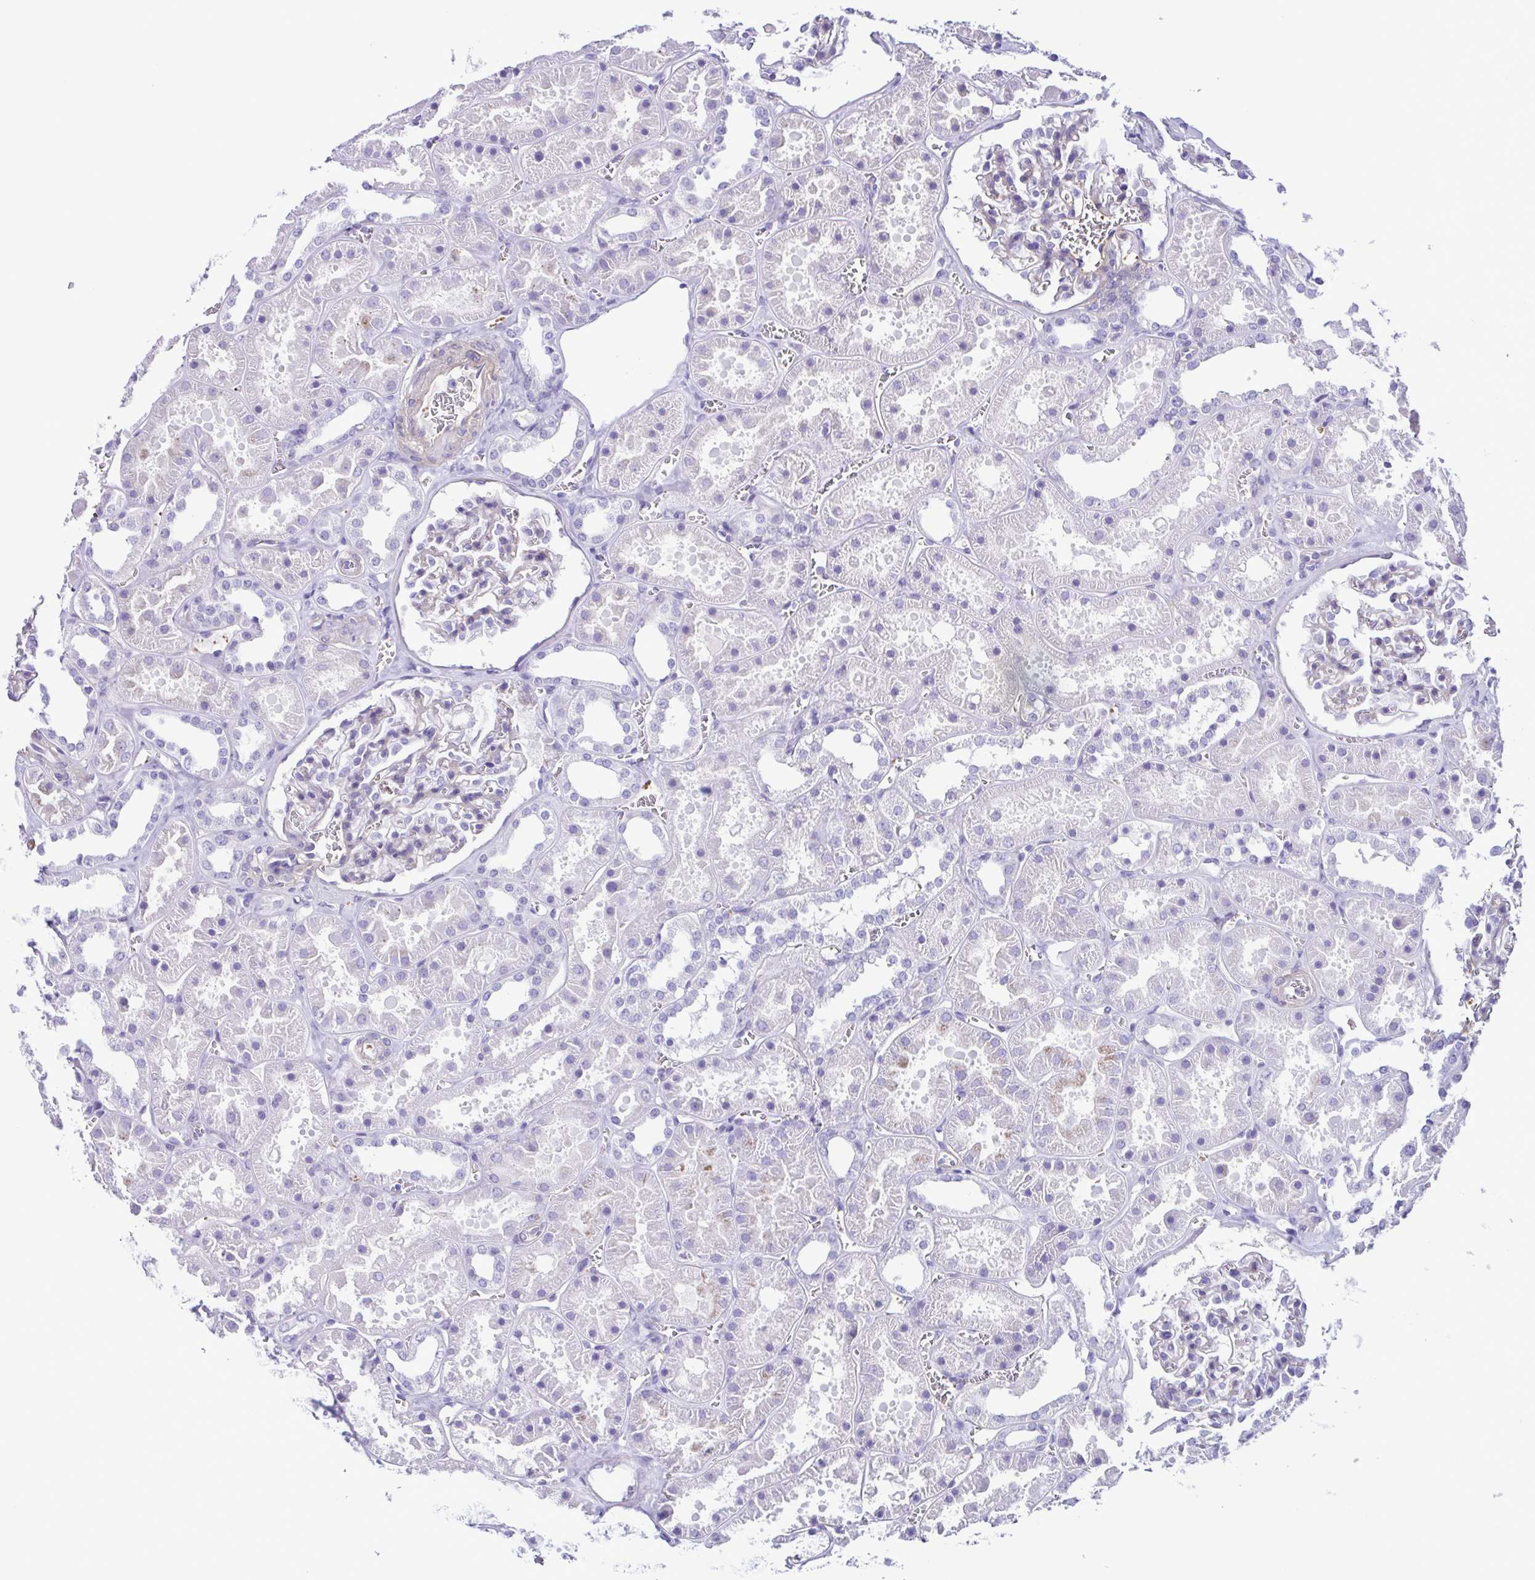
{"staining": {"intensity": "negative", "quantity": "none", "location": "none"}, "tissue": "kidney", "cell_type": "Cells in glomeruli", "image_type": "normal", "snomed": [{"axis": "morphology", "description": "Normal tissue, NOS"}, {"axis": "topography", "description": "Kidney"}], "caption": "Image shows no protein positivity in cells in glomeruli of benign kidney.", "gene": "CYP11B1", "patient": {"sex": "female", "age": 41}}